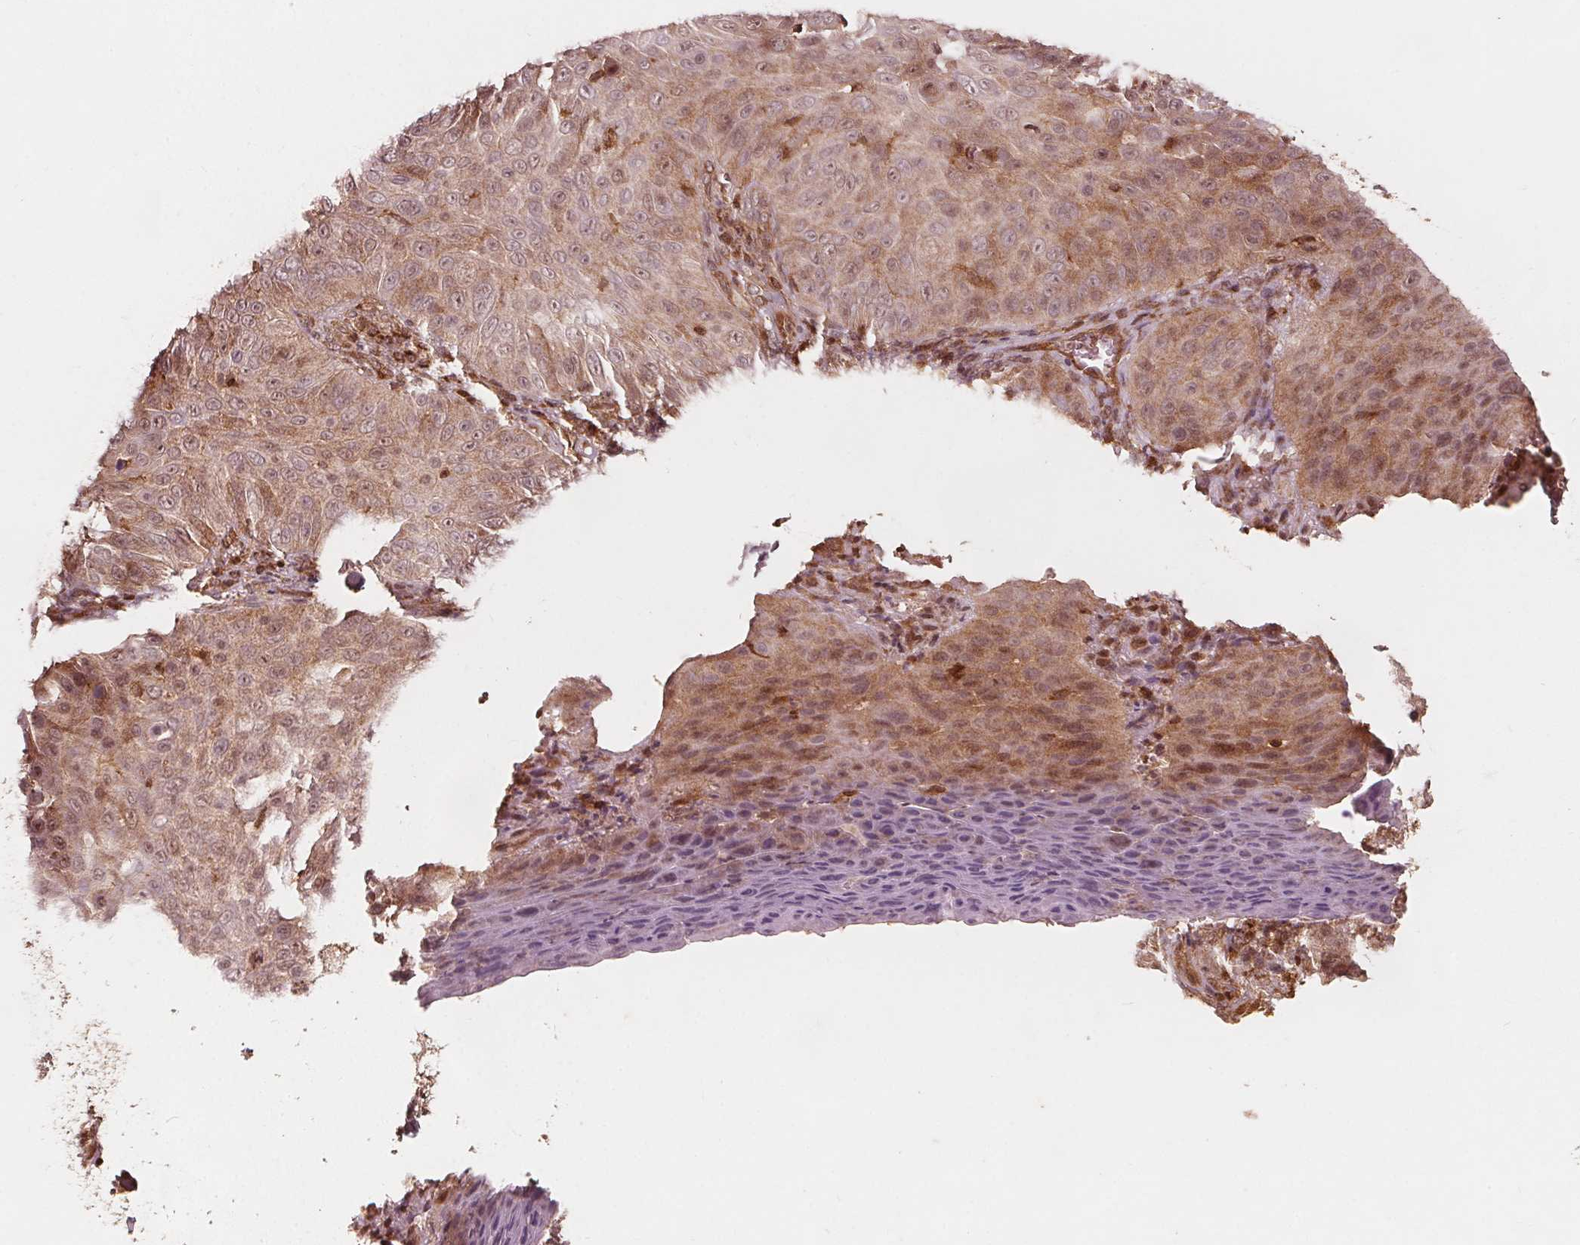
{"staining": {"intensity": "weak", "quantity": "25%-75%", "location": "cytoplasmic/membranous"}, "tissue": "skin cancer", "cell_type": "Tumor cells", "image_type": "cancer", "snomed": [{"axis": "morphology", "description": "Squamous cell carcinoma, NOS"}, {"axis": "topography", "description": "Skin"}], "caption": "Human skin cancer stained for a protein (brown) reveals weak cytoplasmic/membranous positive expression in about 25%-75% of tumor cells.", "gene": "AIP", "patient": {"sex": "male", "age": 82}}